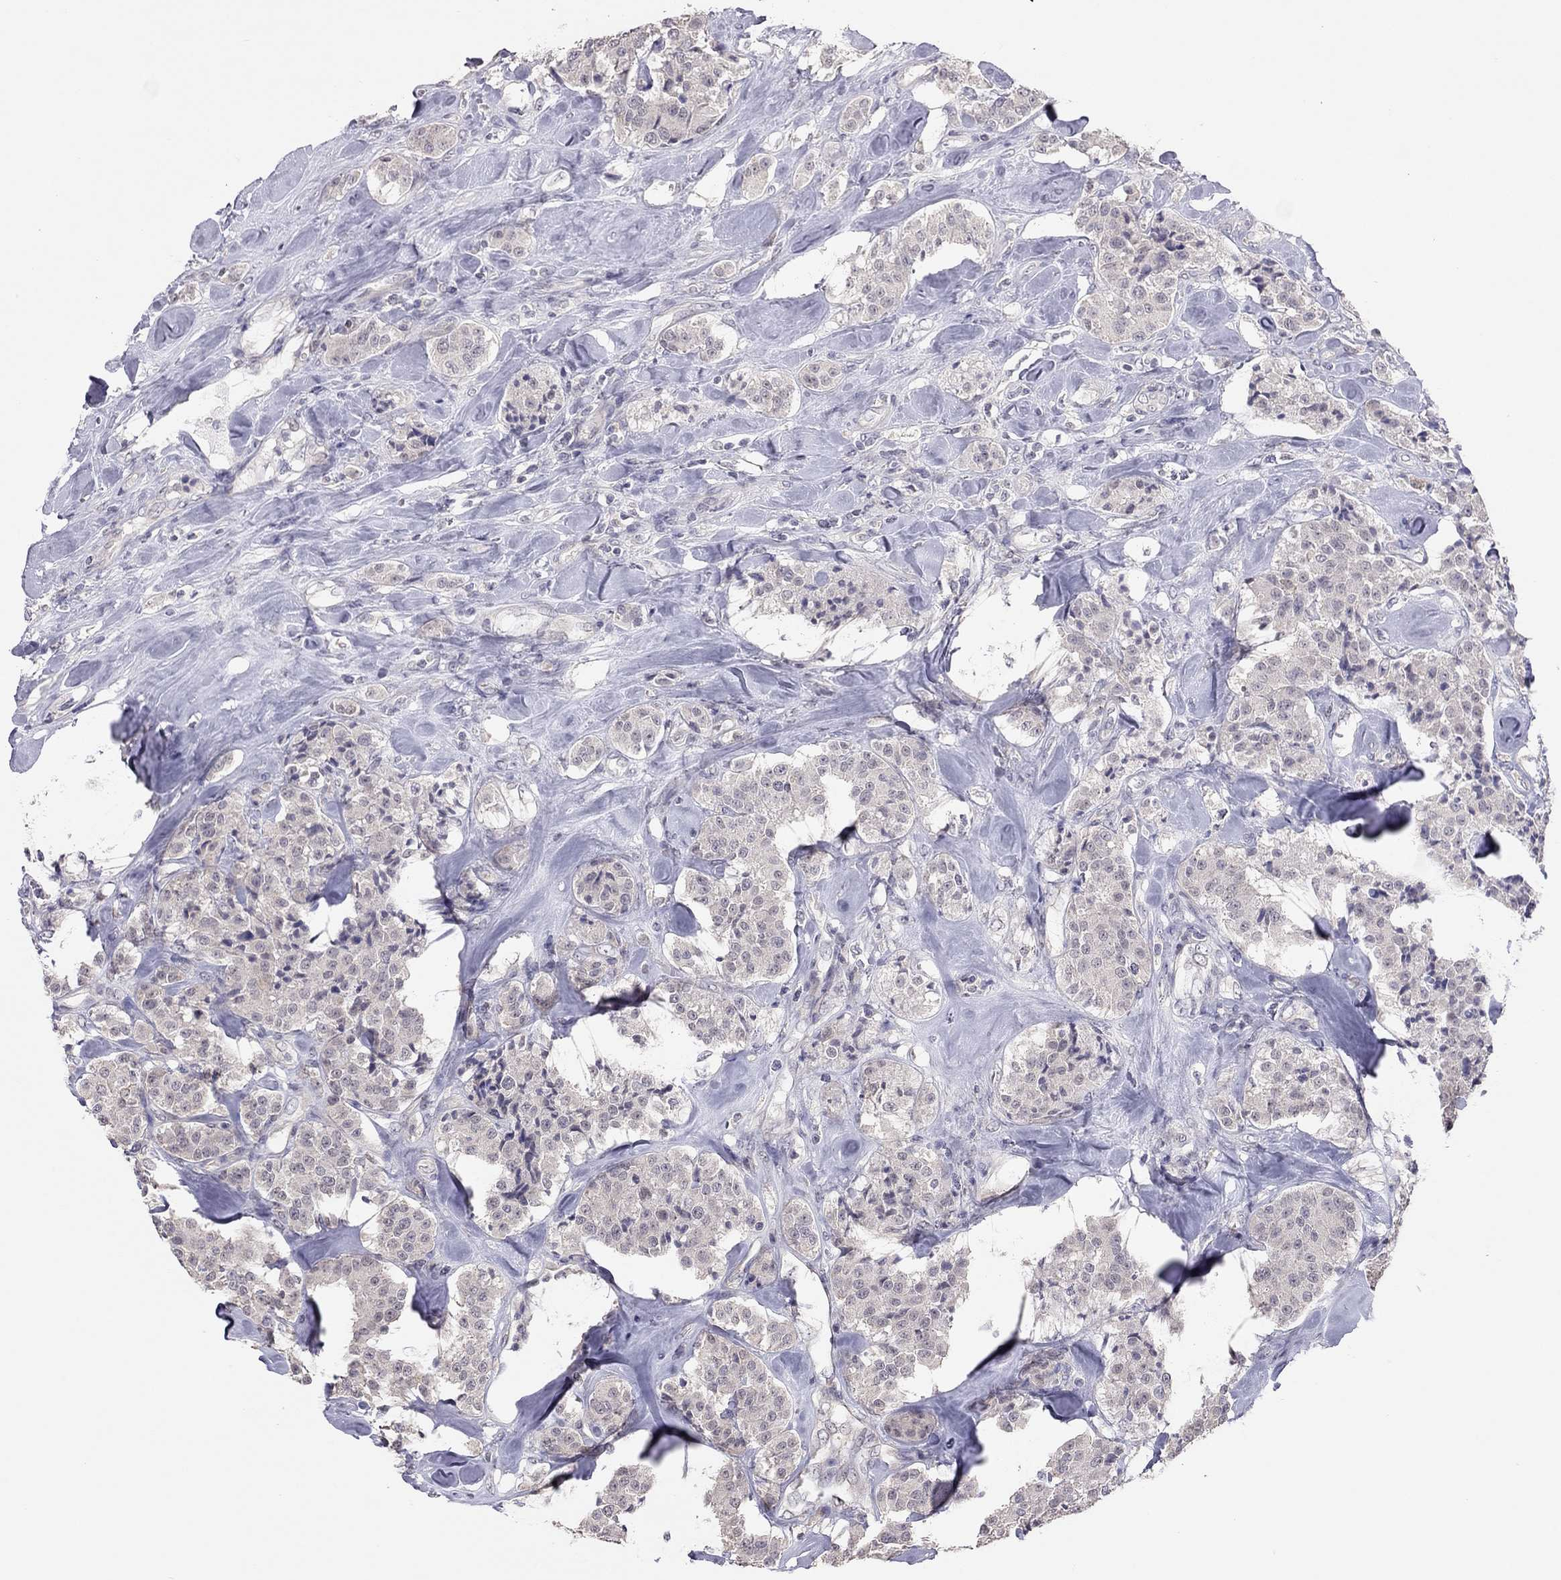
{"staining": {"intensity": "negative", "quantity": "none", "location": "none"}, "tissue": "carcinoid", "cell_type": "Tumor cells", "image_type": "cancer", "snomed": [{"axis": "morphology", "description": "Carcinoid, malignant, NOS"}, {"axis": "topography", "description": "Pancreas"}], "caption": "A high-resolution micrograph shows IHC staining of carcinoid, which shows no significant expression in tumor cells.", "gene": "HSF2BP", "patient": {"sex": "male", "age": 41}}